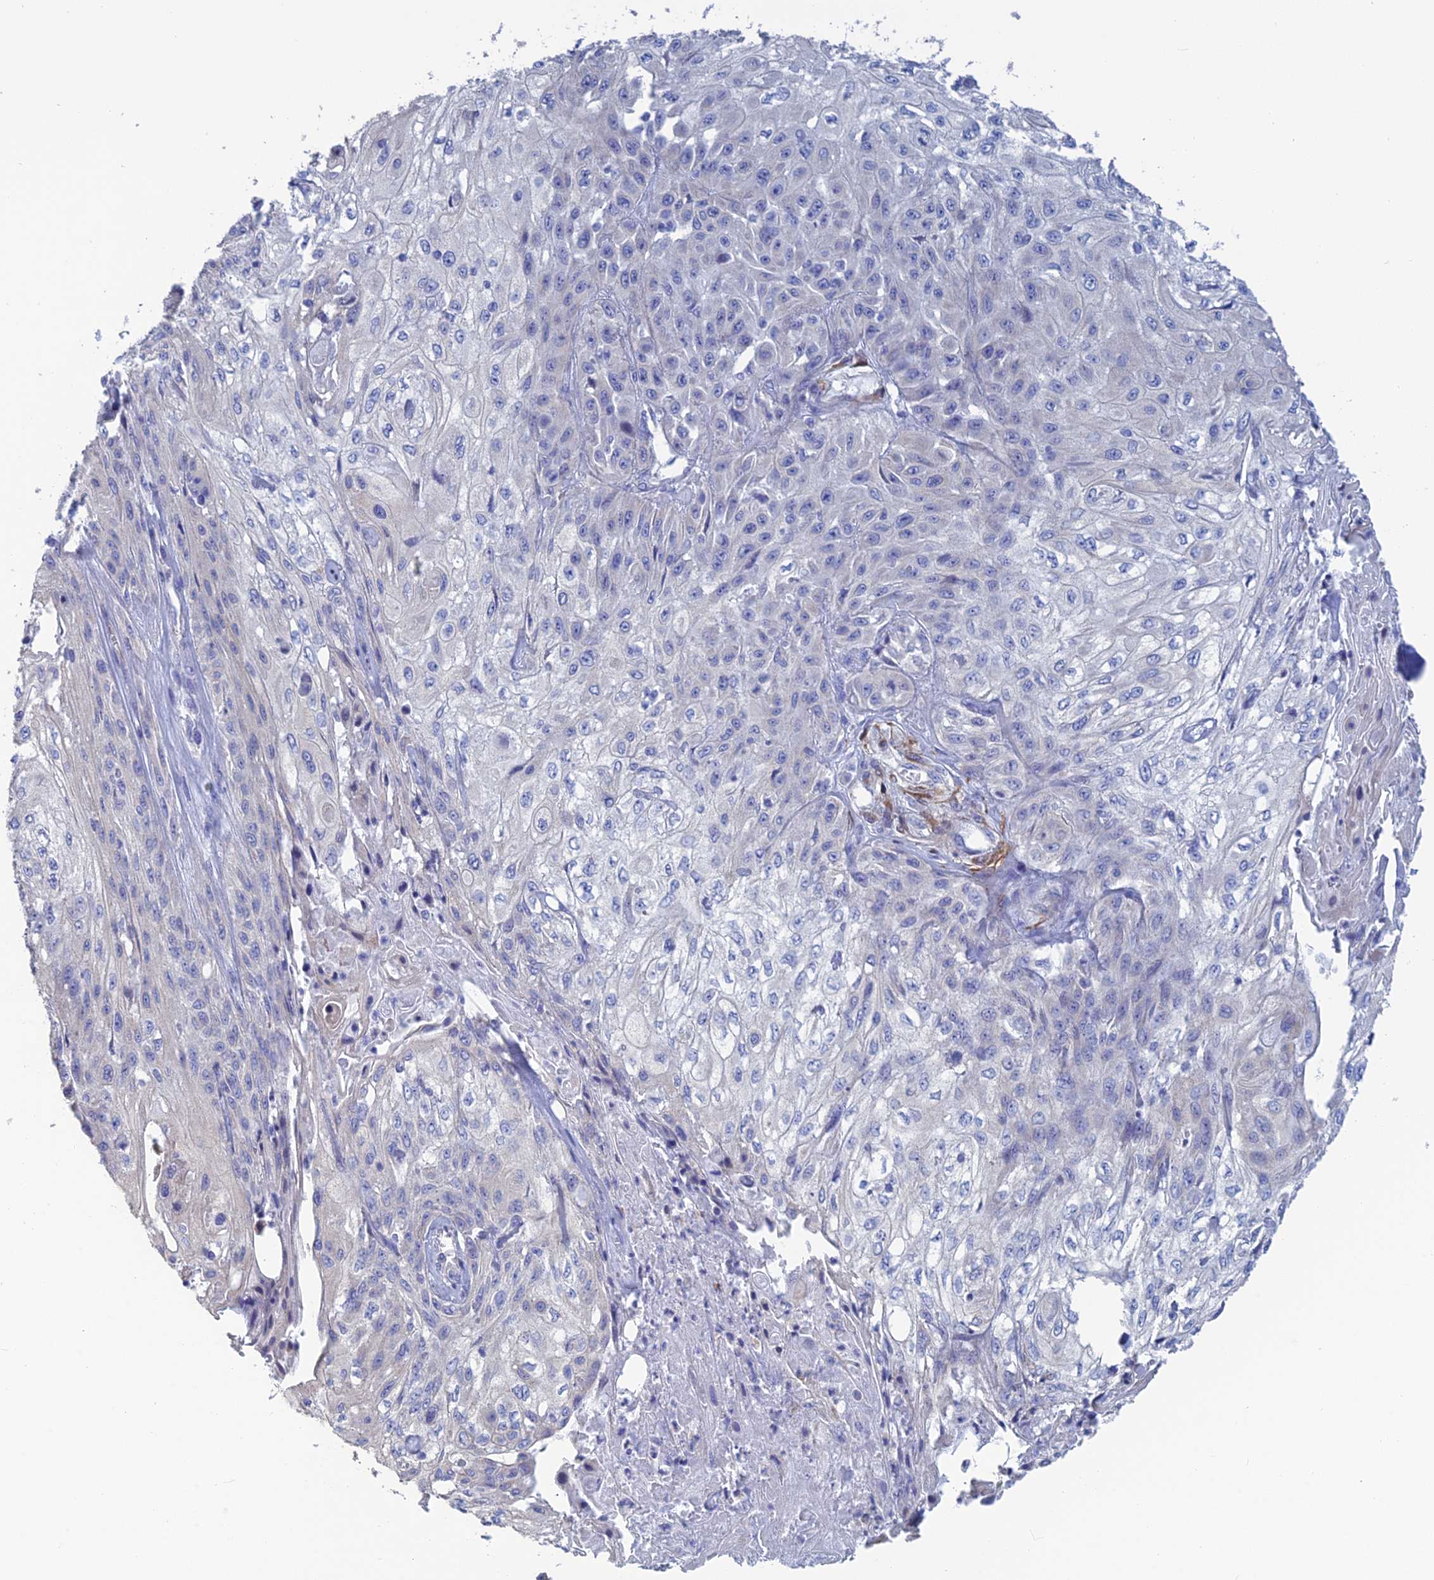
{"staining": {"intensity": "negative", "quantity": "none", "location": "none"}, "tissue": "skin cancer", "cell_type": "Tumor cells", "image_type": "cancer", "snomed": [{"axis": "morphology", "description": "Squamous cell carcinoma, NOS"}, {"axis": "morphology", "description": "Squamous cell carcinoma, metastatic, NOS"}, {"axis": "topography", "description": "Skin"}, {"axis": "topography", "description": "Lymph node"}], "caption": "Immunohistochemical staining of skin squamous cell carcinoma exhibits no significant staining in tumor cells. Nuclei are stained in blue.", "gene": "PCDHA8", "patient": {"sex": "male", "age": 75}}